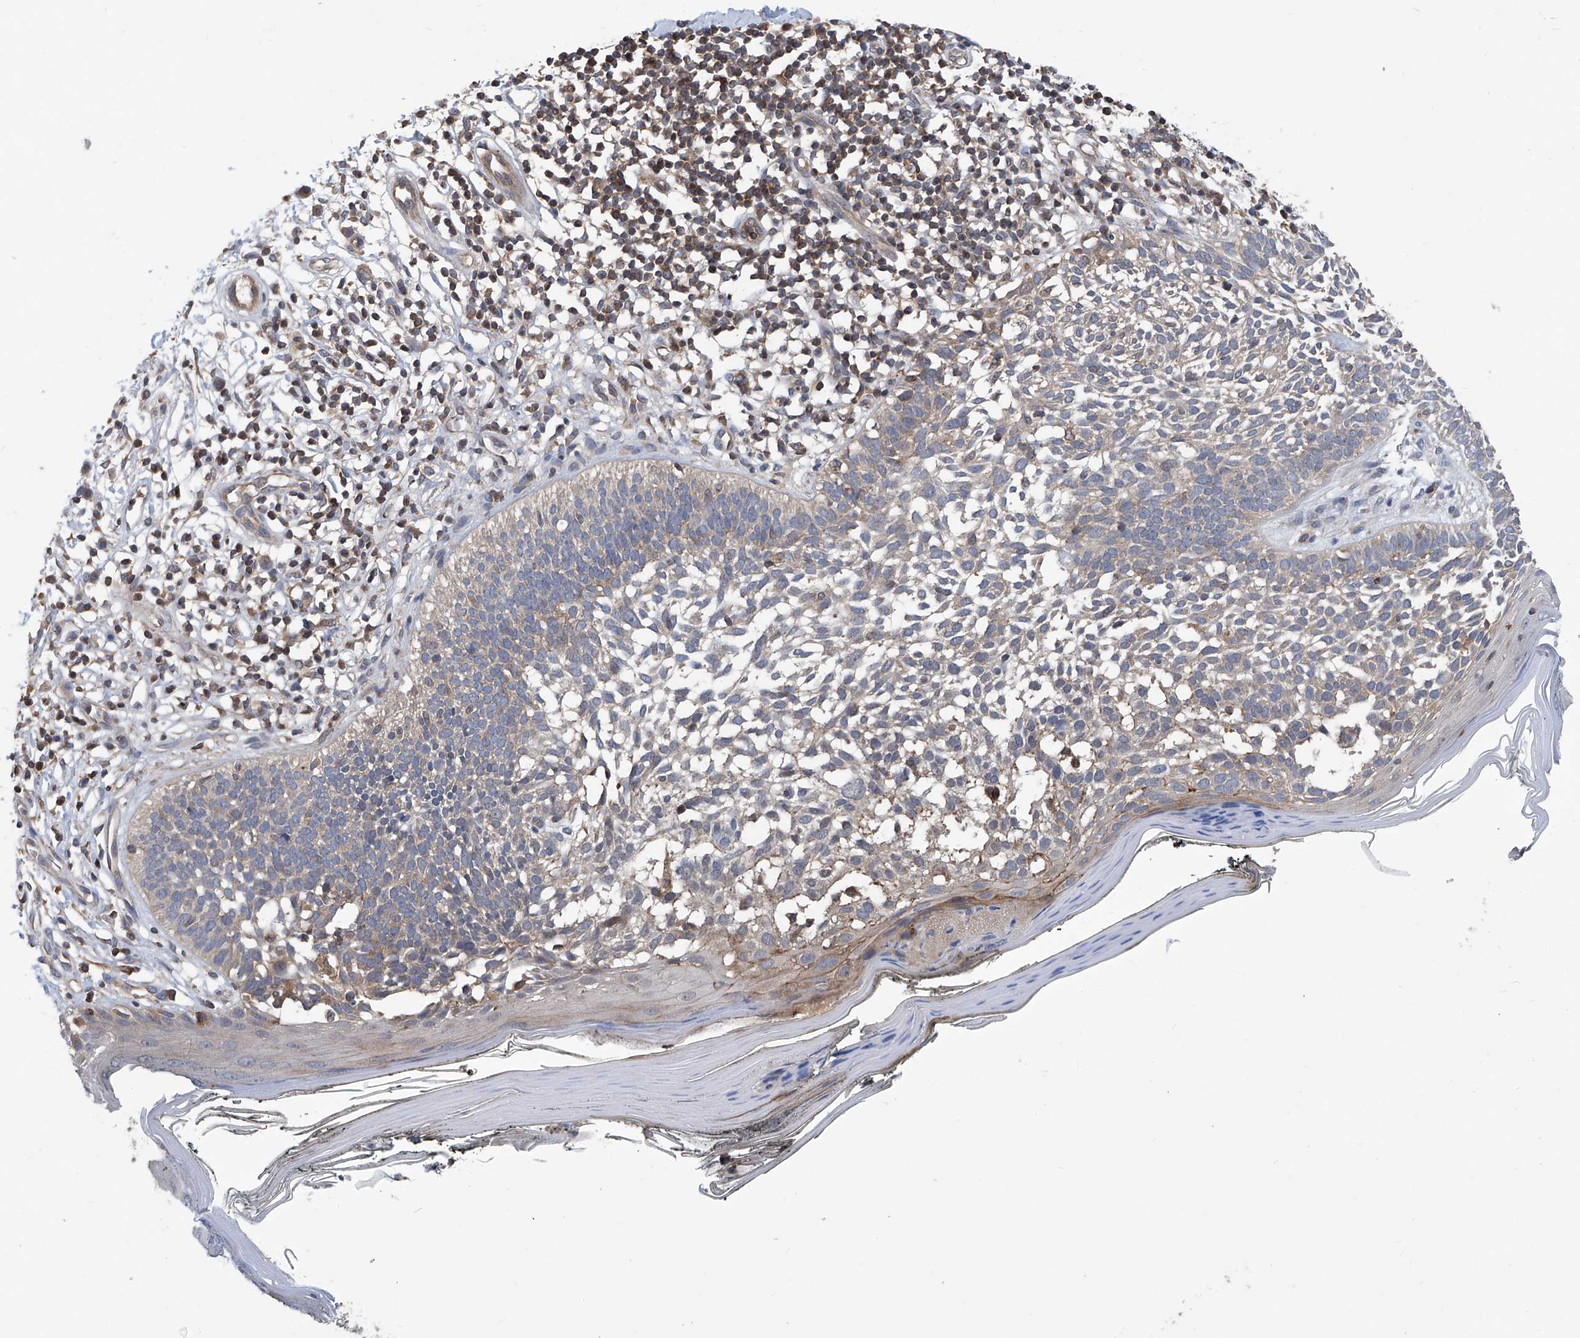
{"staining": {"intensity": "weak", "quantity": "25%-75%", "location": "cytoplasmic/membranous"}, "tissue": "skin cancer", "cell_type": "Tumor cells", "image_type": "cancer", "snomed": [{"axis": "morphology", "description": "Basal cell carcinoma"}, {"axis": "topography", "description": "Skin"}], "caption": "A brown stain highlights weak cytoplasmic/membranous positivity of a protein in skin cancer tumor cells. The staining was performed using DAB (3,3'-diaminobenzidine), with brown indicating positive protein expression. Nuclei are stained blue with hematoxylin.", "gene": "TRIM38", "patient": {"sex": "female", "age": 64}}